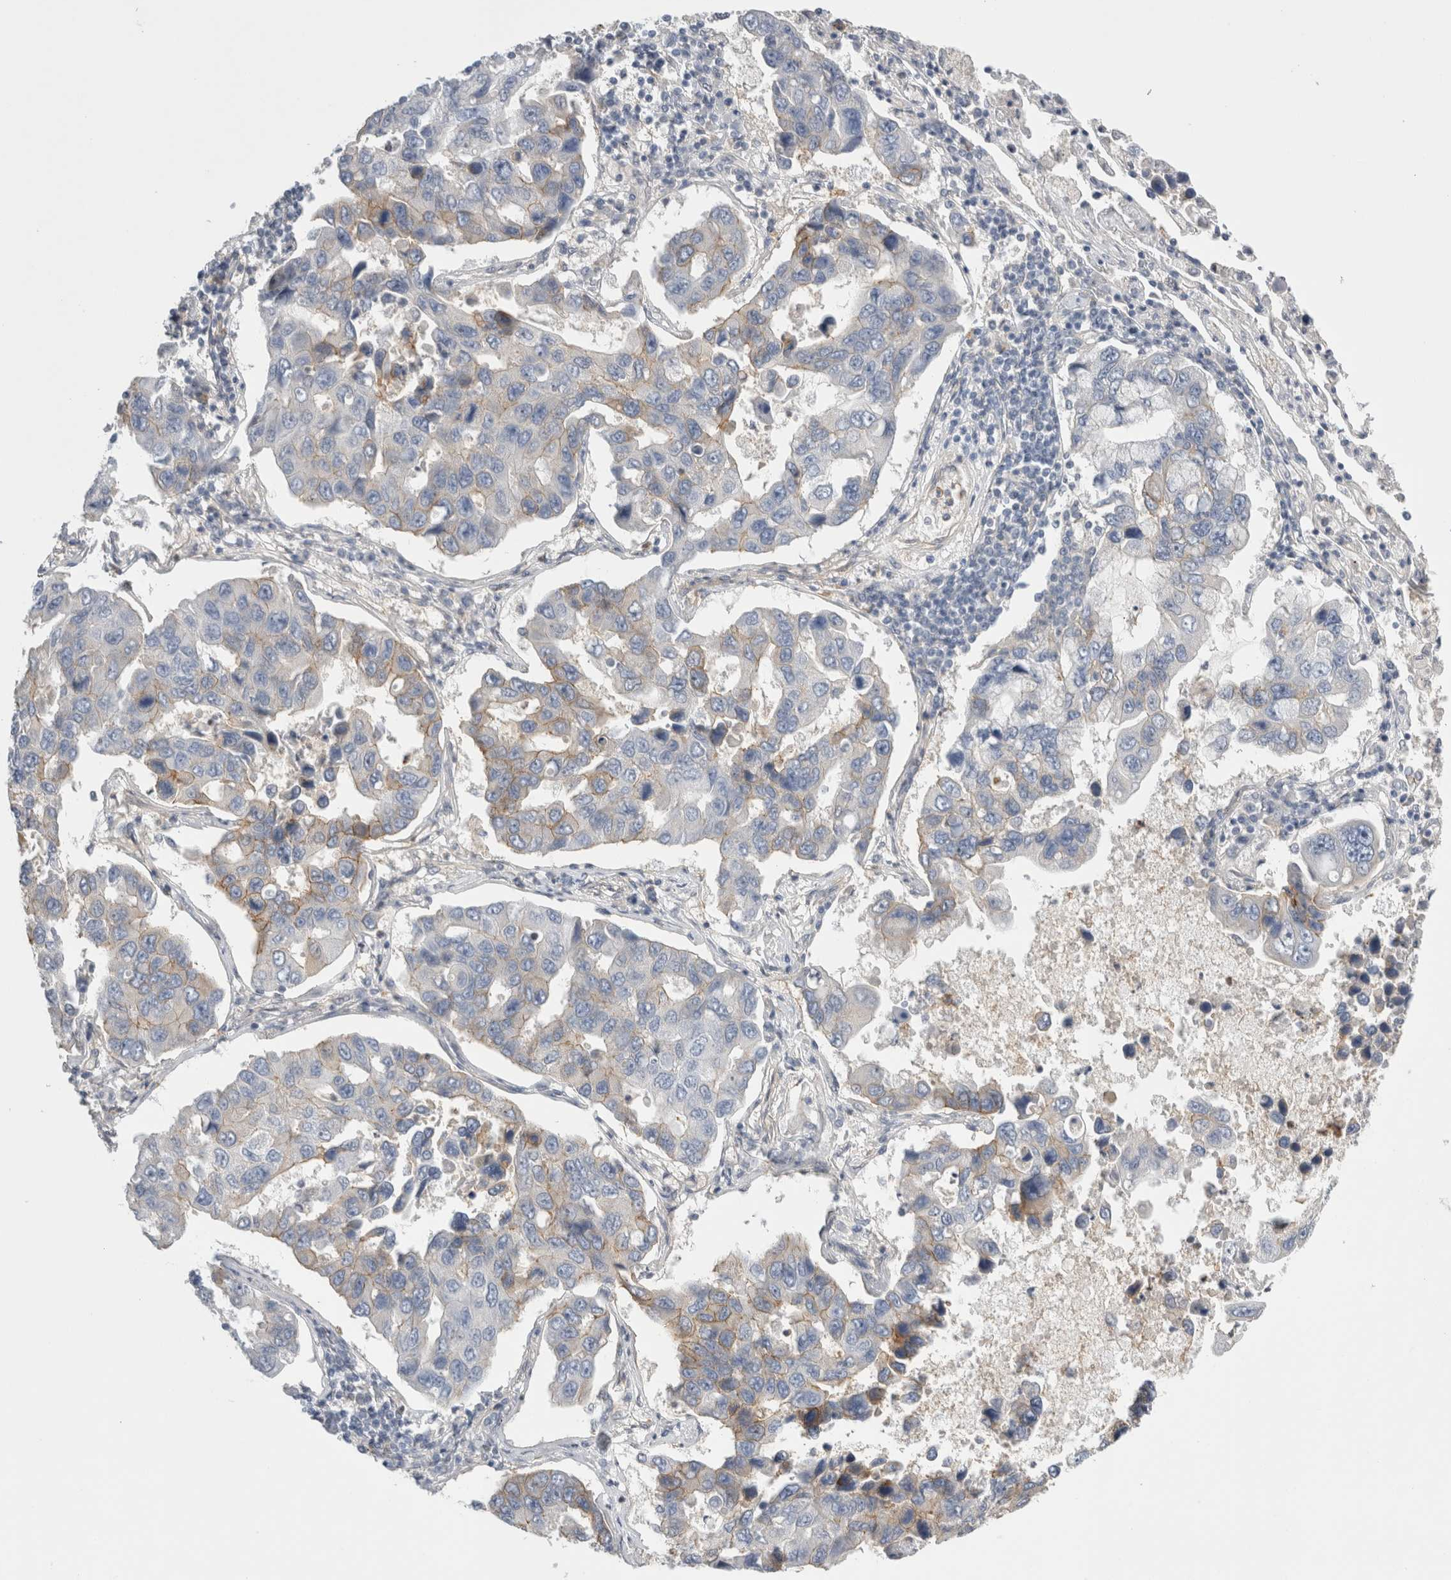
{"staining": {"intensity": "weak", "quantity": "<25%", "location": "cytoplasmic/membranous"}, "tissue": "lung cancer", "cell_type": "Tumor cells", "image_type": "cancer", "snomed": [{"axis": "morphology", "description": "Adenocarcinoma, NOS"}, {"axis": "topography", "description": "Lung"}], "caption": "Immunohistochemistry photomicrograph of neoplastic tissue: human lung cancer stained with DAB (3,3'-diaminobenzidine) reveals no significant protein staining in tumor cells.", "gene": "VANGL1", "patient": {"sex": "male", "age": 64}}